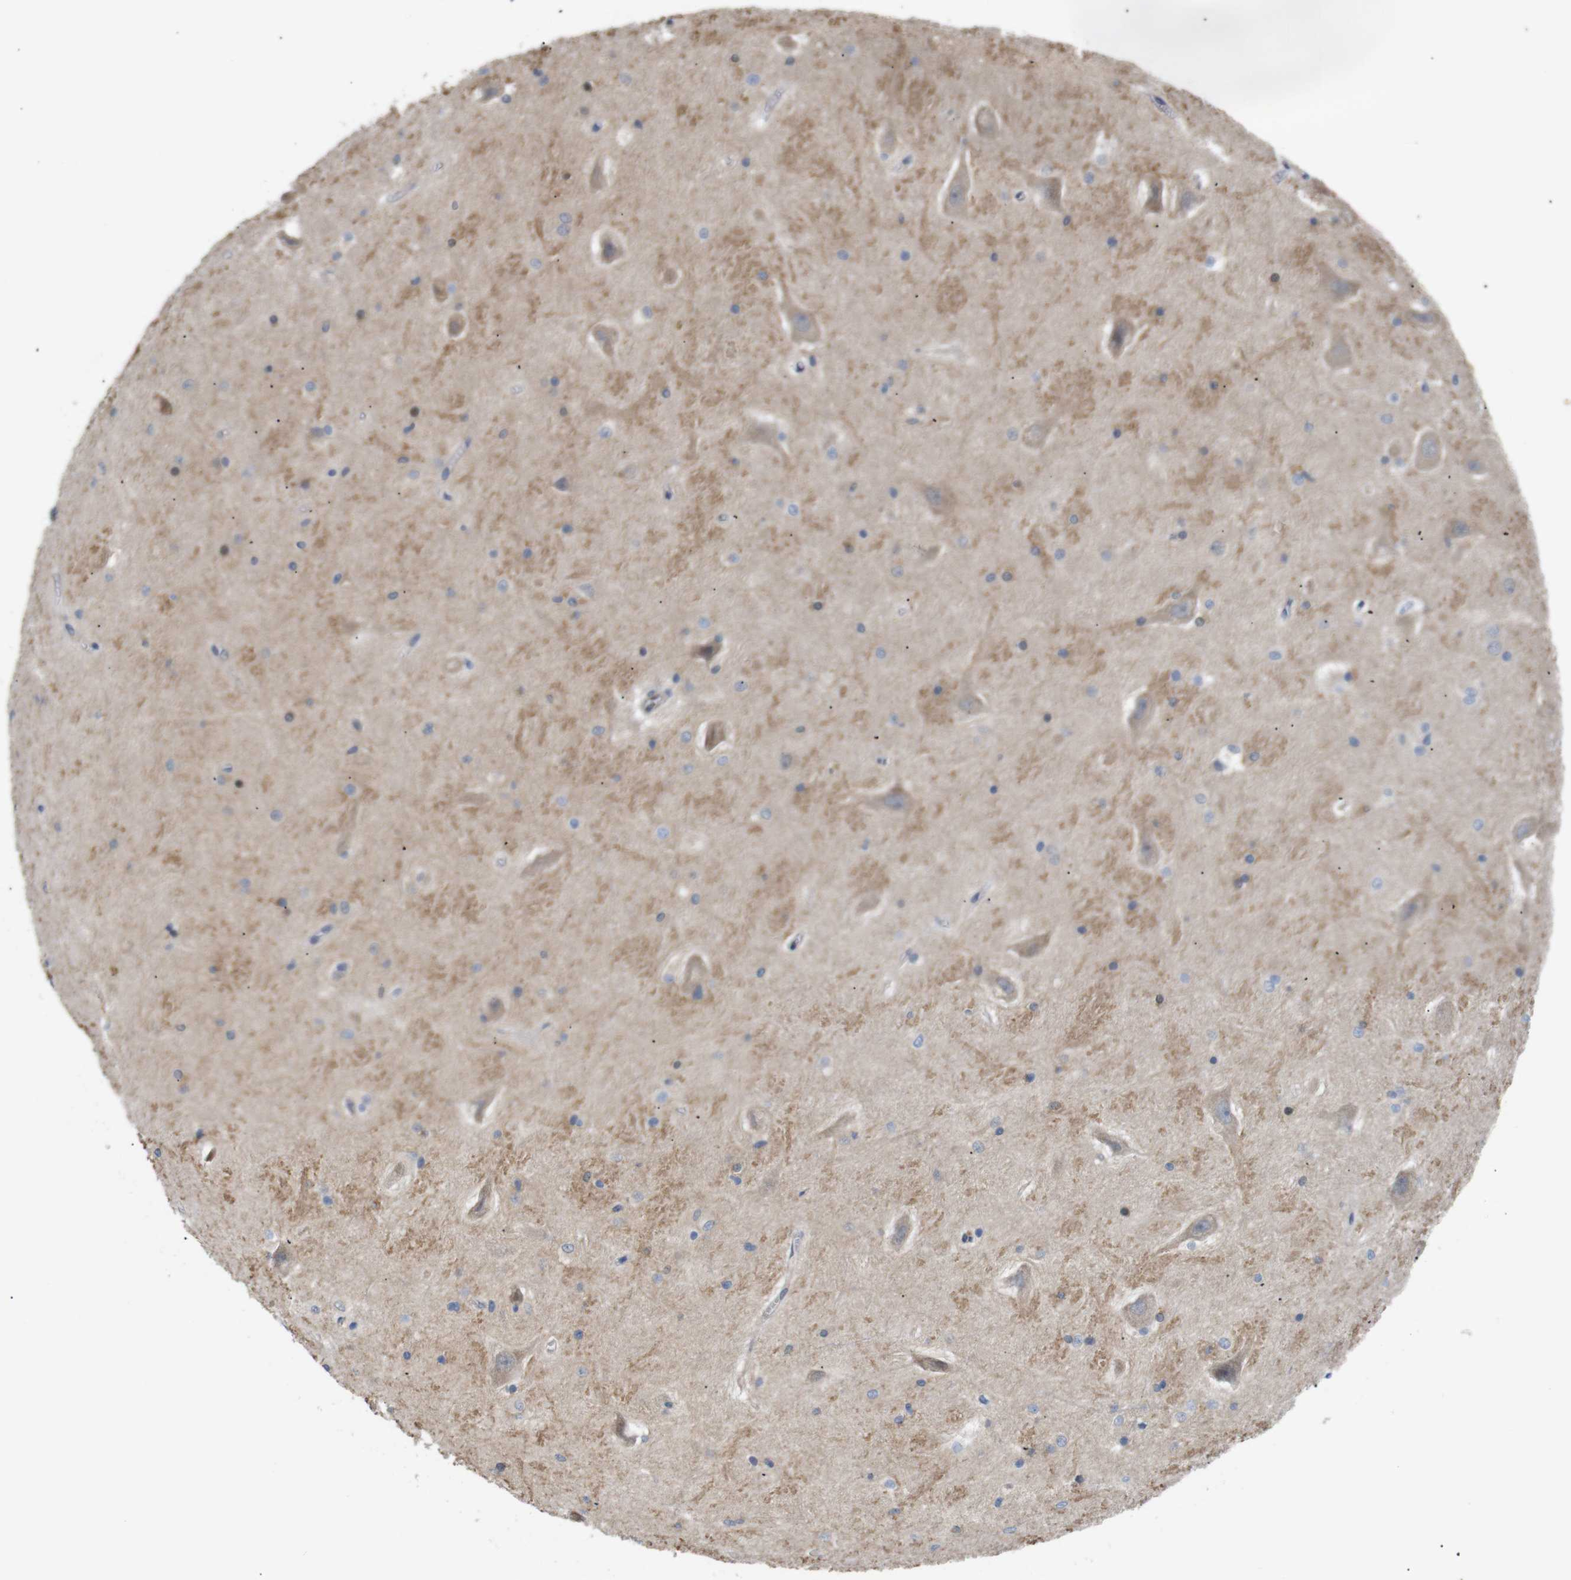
{"staining": {"intensity": "moderate", "quantity": "<25%", "location": "nuclear"}, "tissue": "hippocampus", "cell_type": "Glial cells", "image_type": "normal", "snomed": [{"axis": "morphology", "description": "Normal tissue, NOS"}, {"axis": "topography", "description": "Hippocampus"}], "caption": "DAB immunohistochemical staining of benign hippocampus demonstrates moderate nuclear protein positivity in about <25% of glial cells. (IHC, brightfield microscopy, high magnification).", "gene": "BRWD3", "patient": {"sex": "male", "age": 45}}